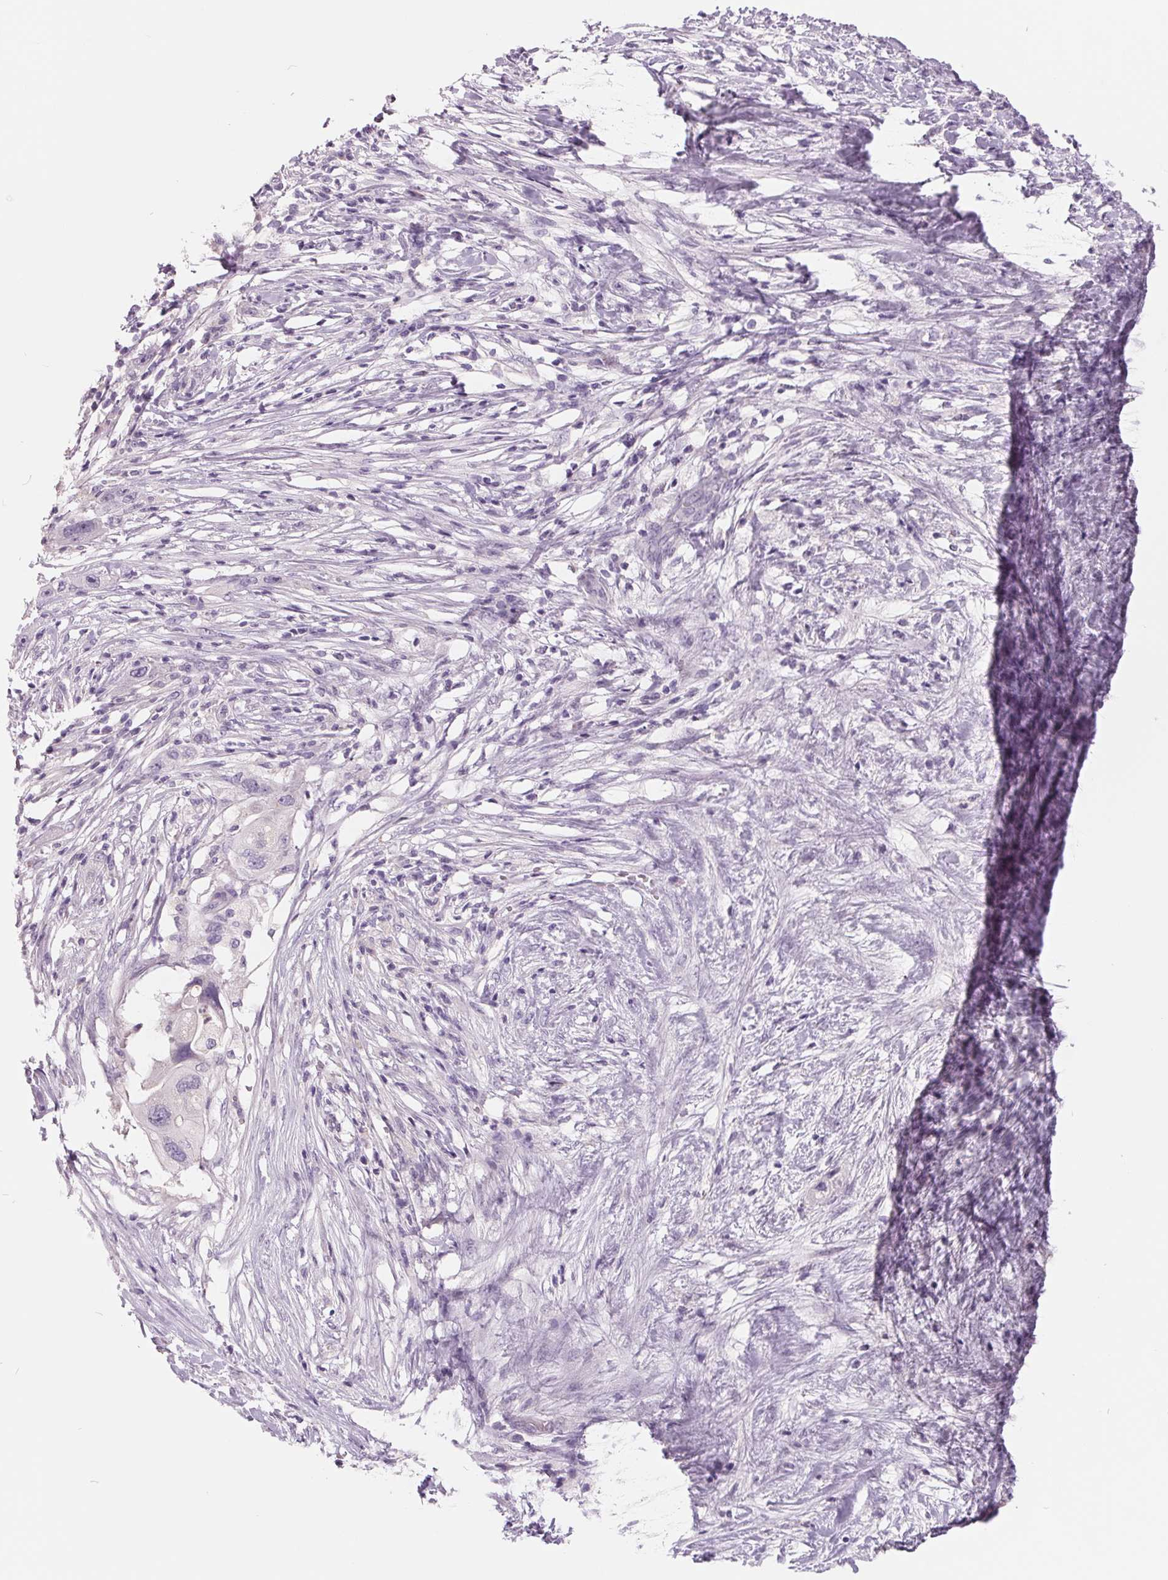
{"staining": {"intensity": "negative", "quantity": "none", "location": "none"}, "tissue": "pancreatic cancer", "cell_type": "Tumor cells", "image_type": "cancer", "snomed": [{"axis": "morphology", "description": "Adenocarcinoma, NOS"}, {"axis": "topography", "description": "Pancreas"}], "caption": "Adenocarcinoma (pancreatic) stained for a protein using immunohistochemistry exhibits no staining tumor cells.", "gene": "FTCD", "patient": {"sex": "female", "age": 72}}